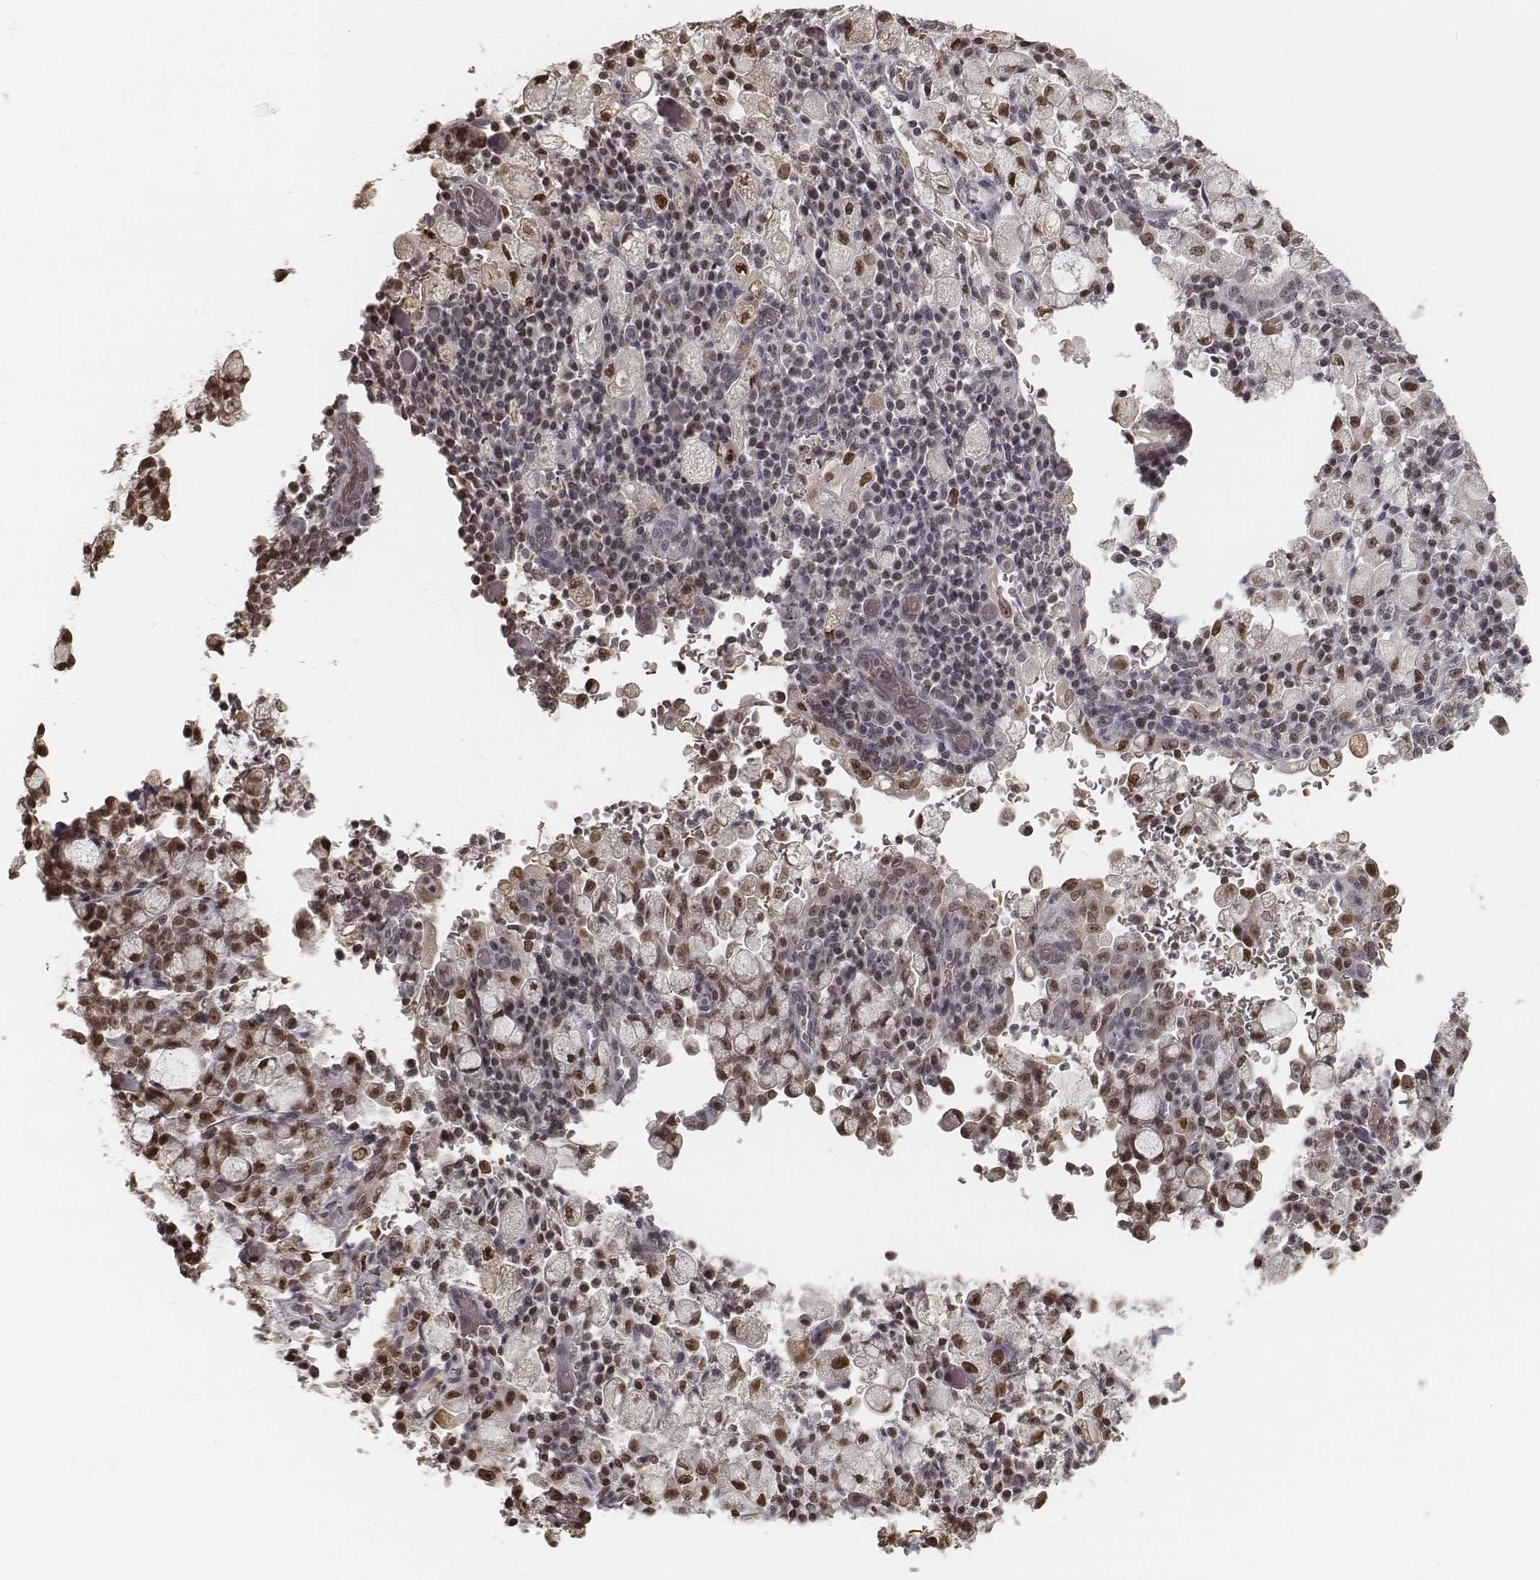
{"staining": {"intensity": "moderate", "quantity": ">75%", "location": "nuclear"}, "tissue": "stomach cancer", "cell_type": "Tumor cells", "image_type": "cancer", "snomed": [{"axis": "morphology", "description": "Adenocarcinoma, NOS"}, {"axis": "topography", "description": "Stomach"}], "caption": "Stomach adenocarcinoma stained with immunohistochemistry displays moderate nuclear staining in approximately >75% of tumor cells.", "gene": "HMGA2", "patient": {"sex": "male", "age": 58}}